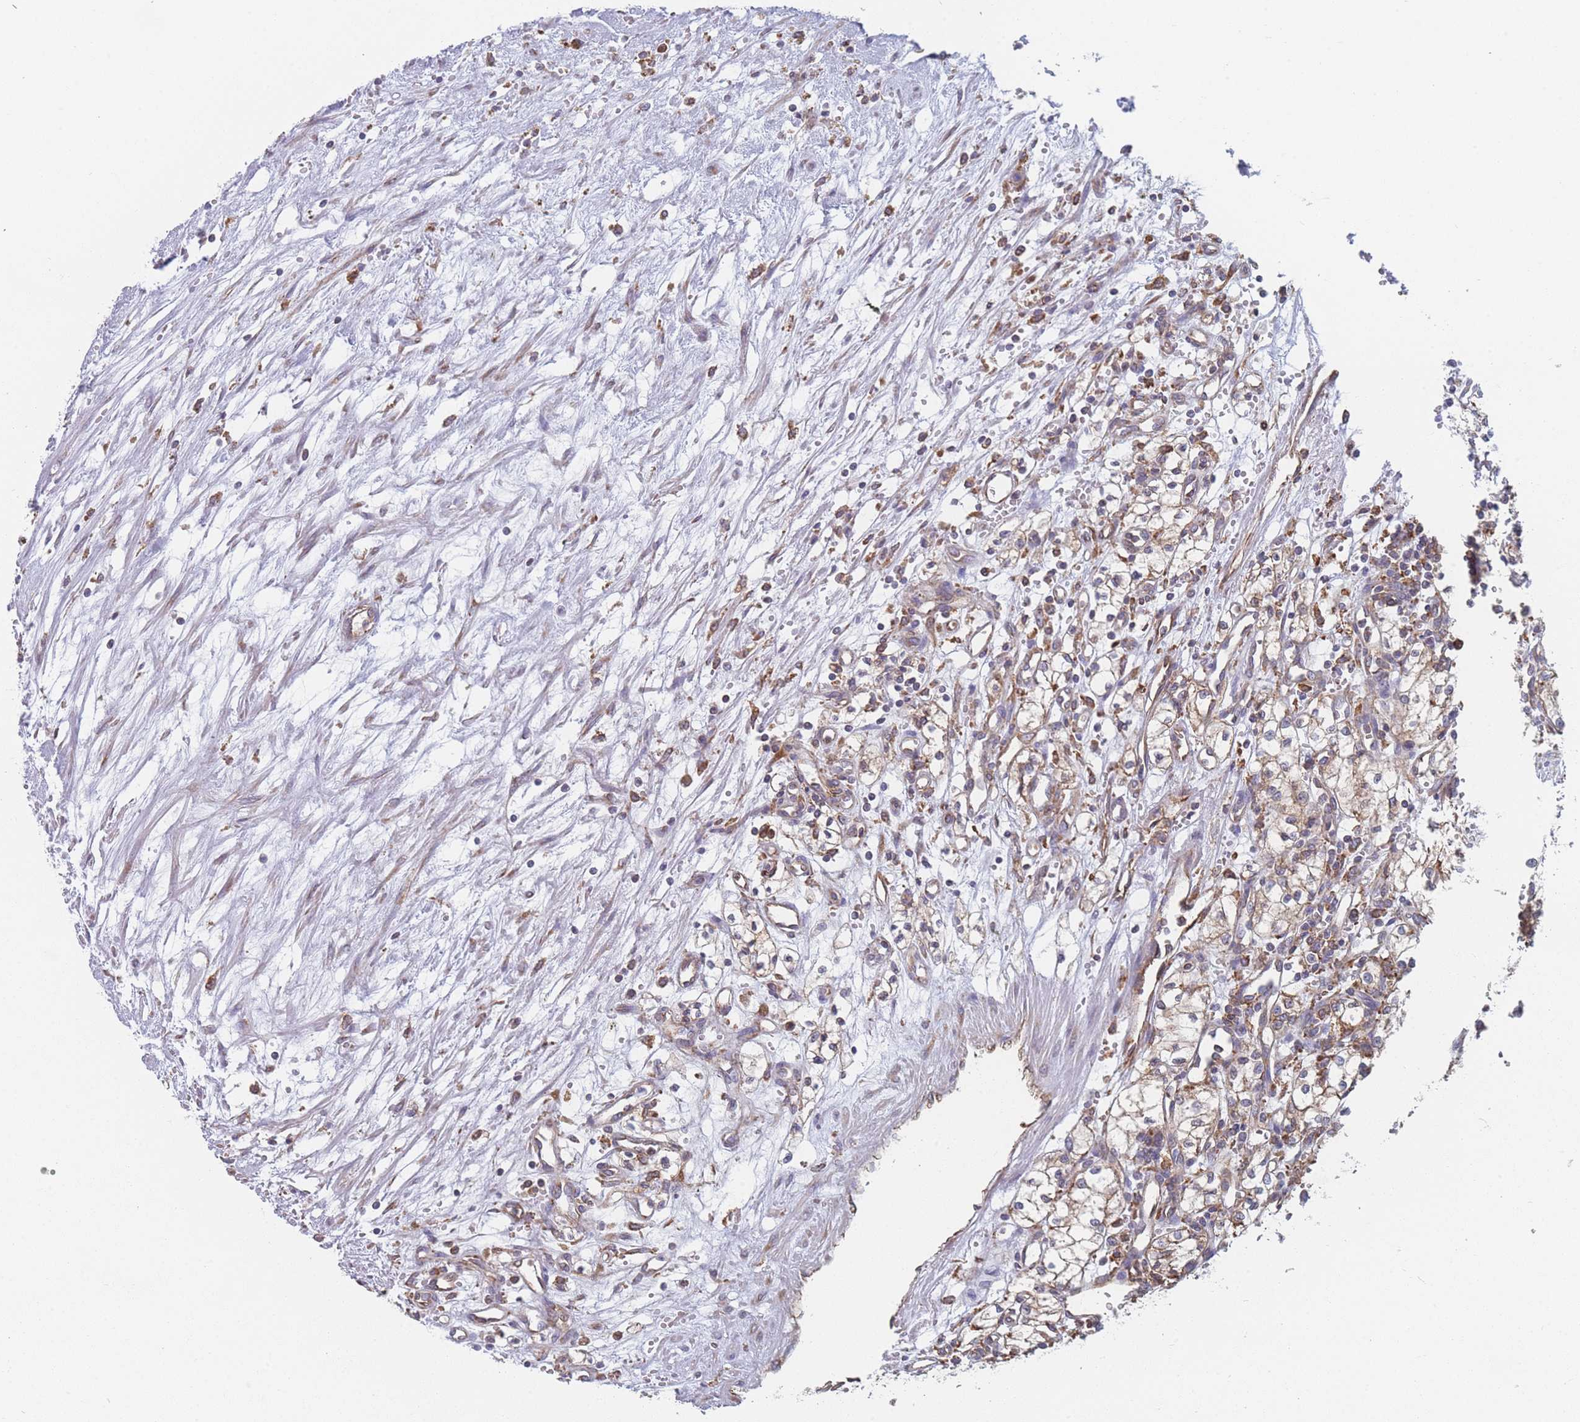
{"staining": {"intensity": "weak", "quantity": ">75%", "location": "cytoplasmic/membranous"}, "tissue": "renal cancer", "cell_type": "Tumor cells", "image_type": "cancer", "snomed": [{"axis": "morphology", "description": "Adenocarcinoma, NOS"}, {"axis": "topography", "description": "Kidney"}], "caption": "Renal cancer (adenocarcinoma) tissue shows weak cytoplasmic/membranous staining in approximately >75% of tumor cells, visualized by immunohistochemistry.", "gene": "OR7C2", "patient": {"sex": "male", "age": 59}}